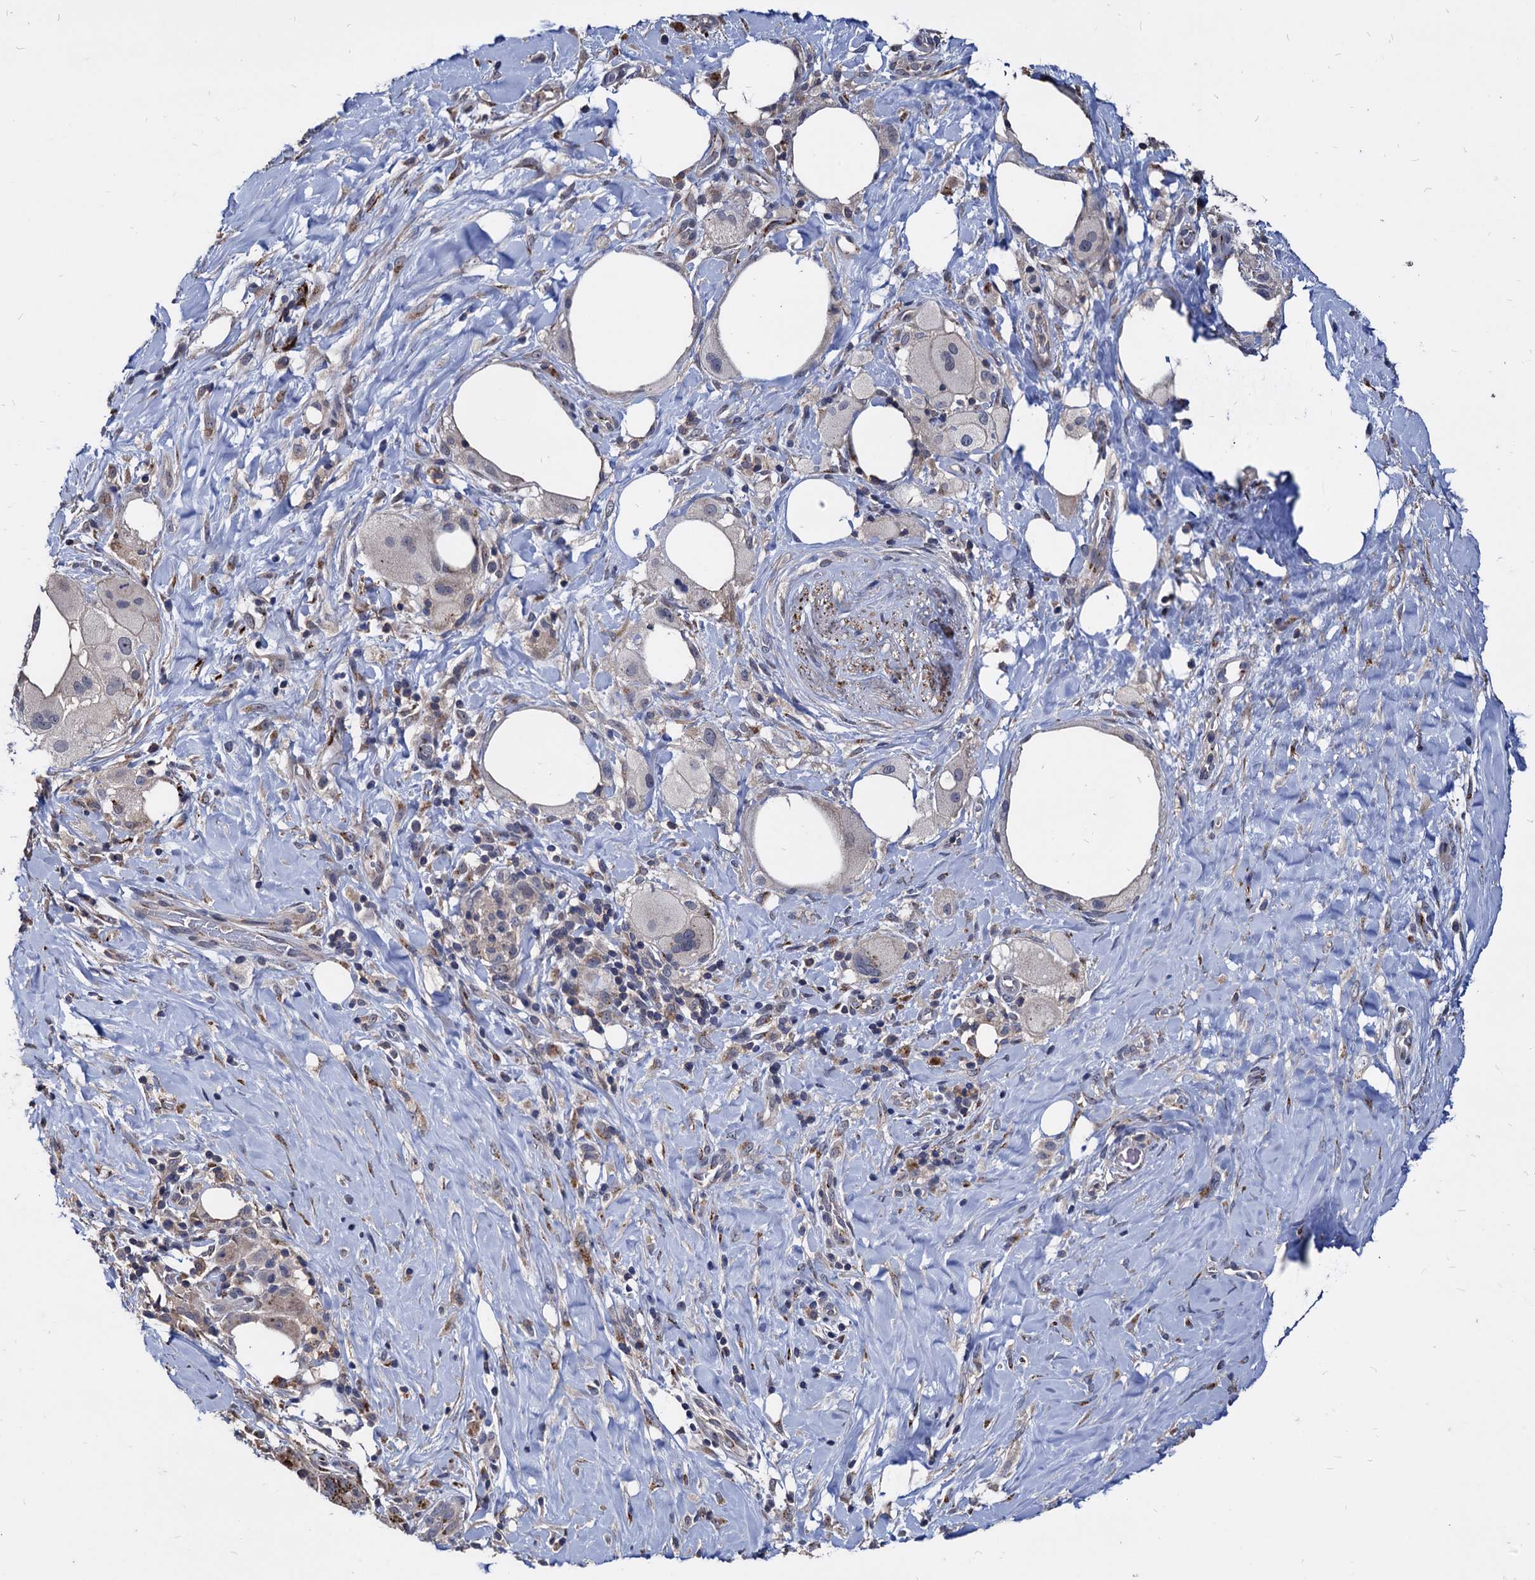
{"staining": {"intensity": "moderate", "quantity": "<25%", "location": "cytoplasmic/membranous"}, "tissue": "pancreatic cancer", "cell_type": "Tumor cells", "image_type": "cancer", "snomed": [{"axis": "morphology", "description": "Adenocarcinoma, NOS"}, {"axis": "topography", "description": "Pancreas"}], "caption": "Pancreatic cancer tissue exhibits moderate cytoplasmic/membranous staining in approximately <25% of tumor cells, visualized by immunohistochemistry.", "gene": "ESD", "patient": {"sex": "male", "age": 58}}